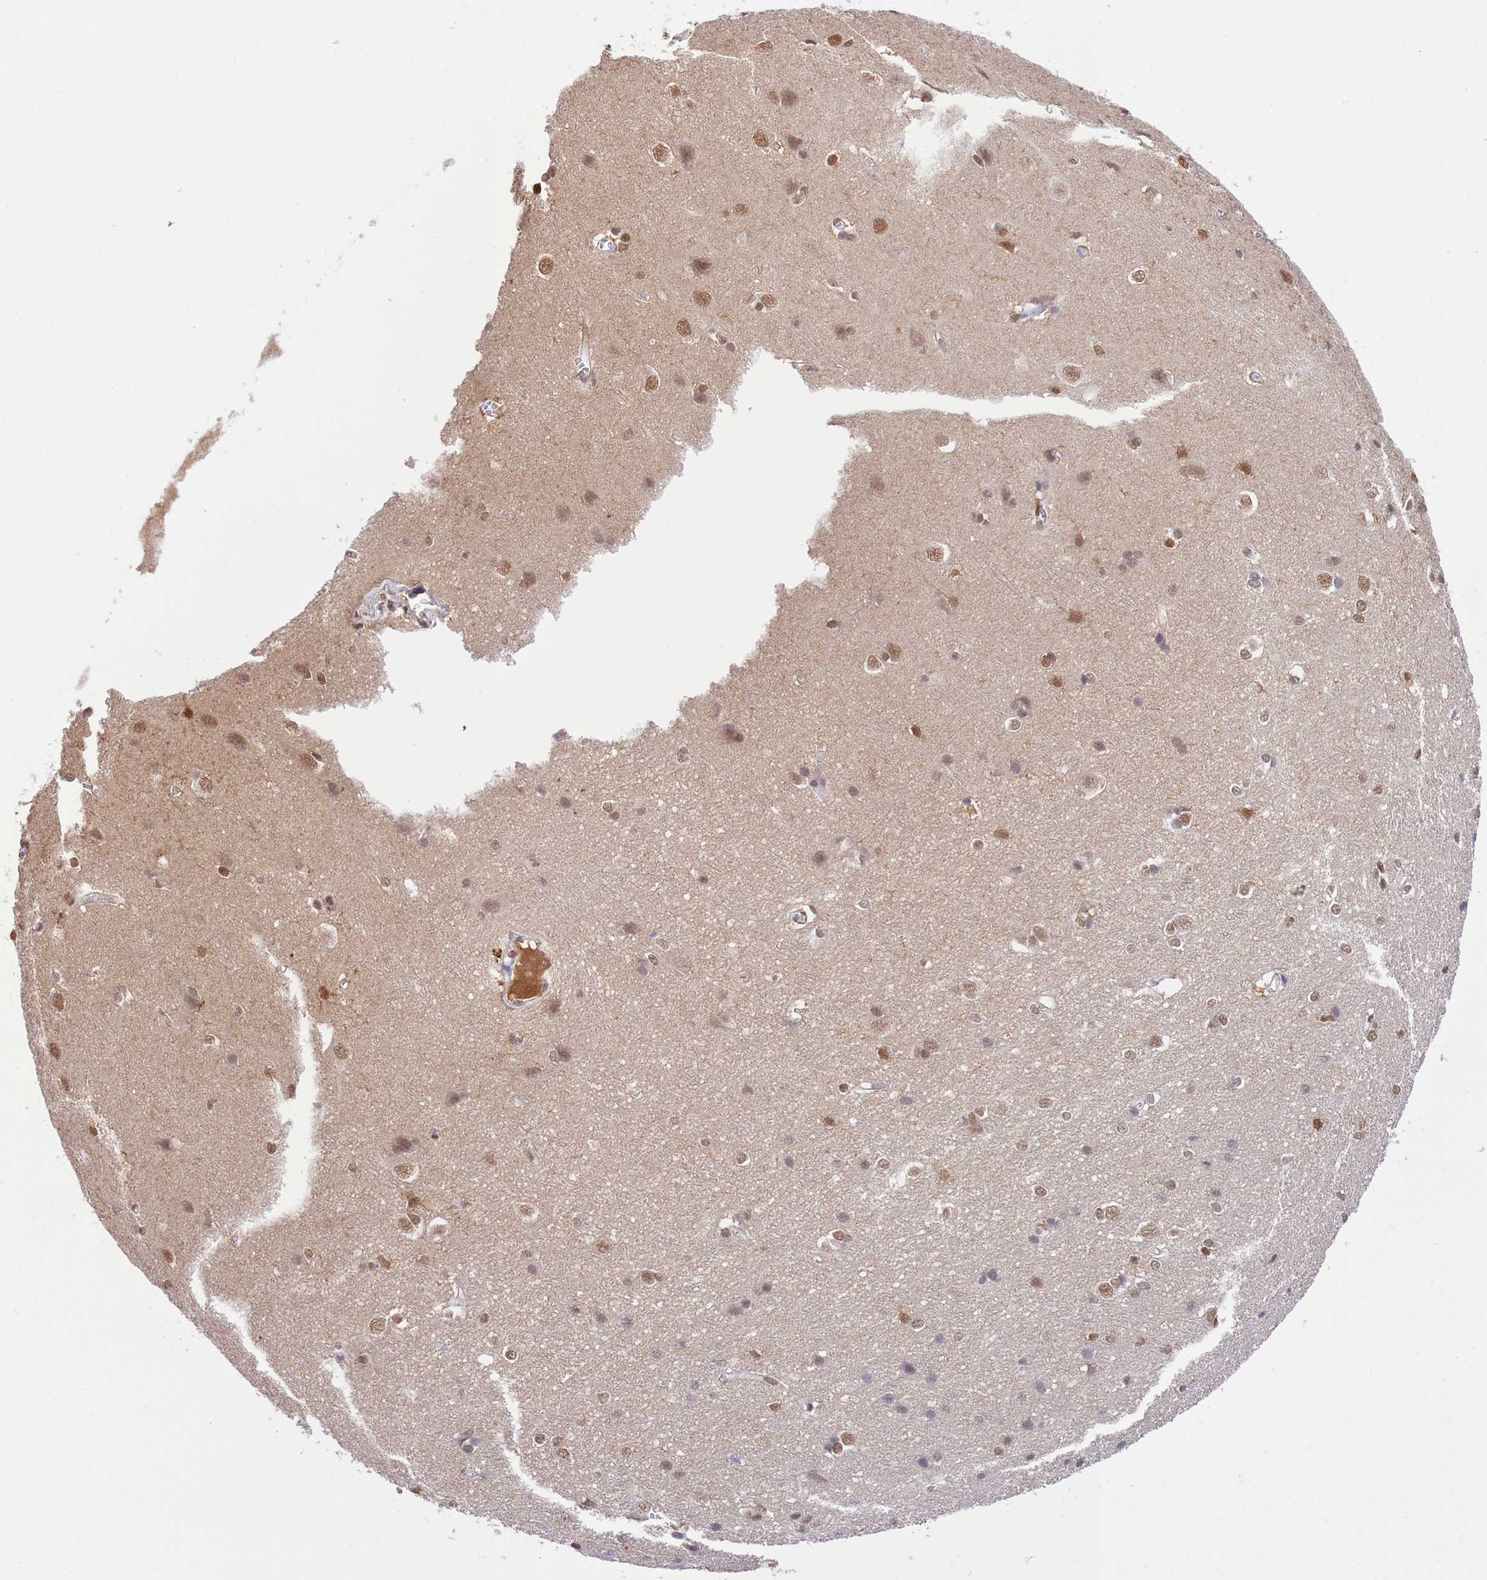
{"staining": {"intensity": "negative", "quantity": "none", "location": "none"}, "tissue": "cerebral cortex", "cell_type": "Endothelial cells", "image_type": "normal", "snomed": [{"axis": "morphology", "description": "Normal tissue, NOS"}, {"axis": "topography", "description": "Cerebral cortex"}], "caption": "Immunohistochemistry (IHC) of benign cerebral cortex displays no expression in endothelial cells. The staining is performed using DAB (3,3'-diaminobenzidine) brown chromogen with nuclei counter-stained in using hematoxylin.", "gene": "TRIM32", "patient": {"sex": "male", "age": 37}}